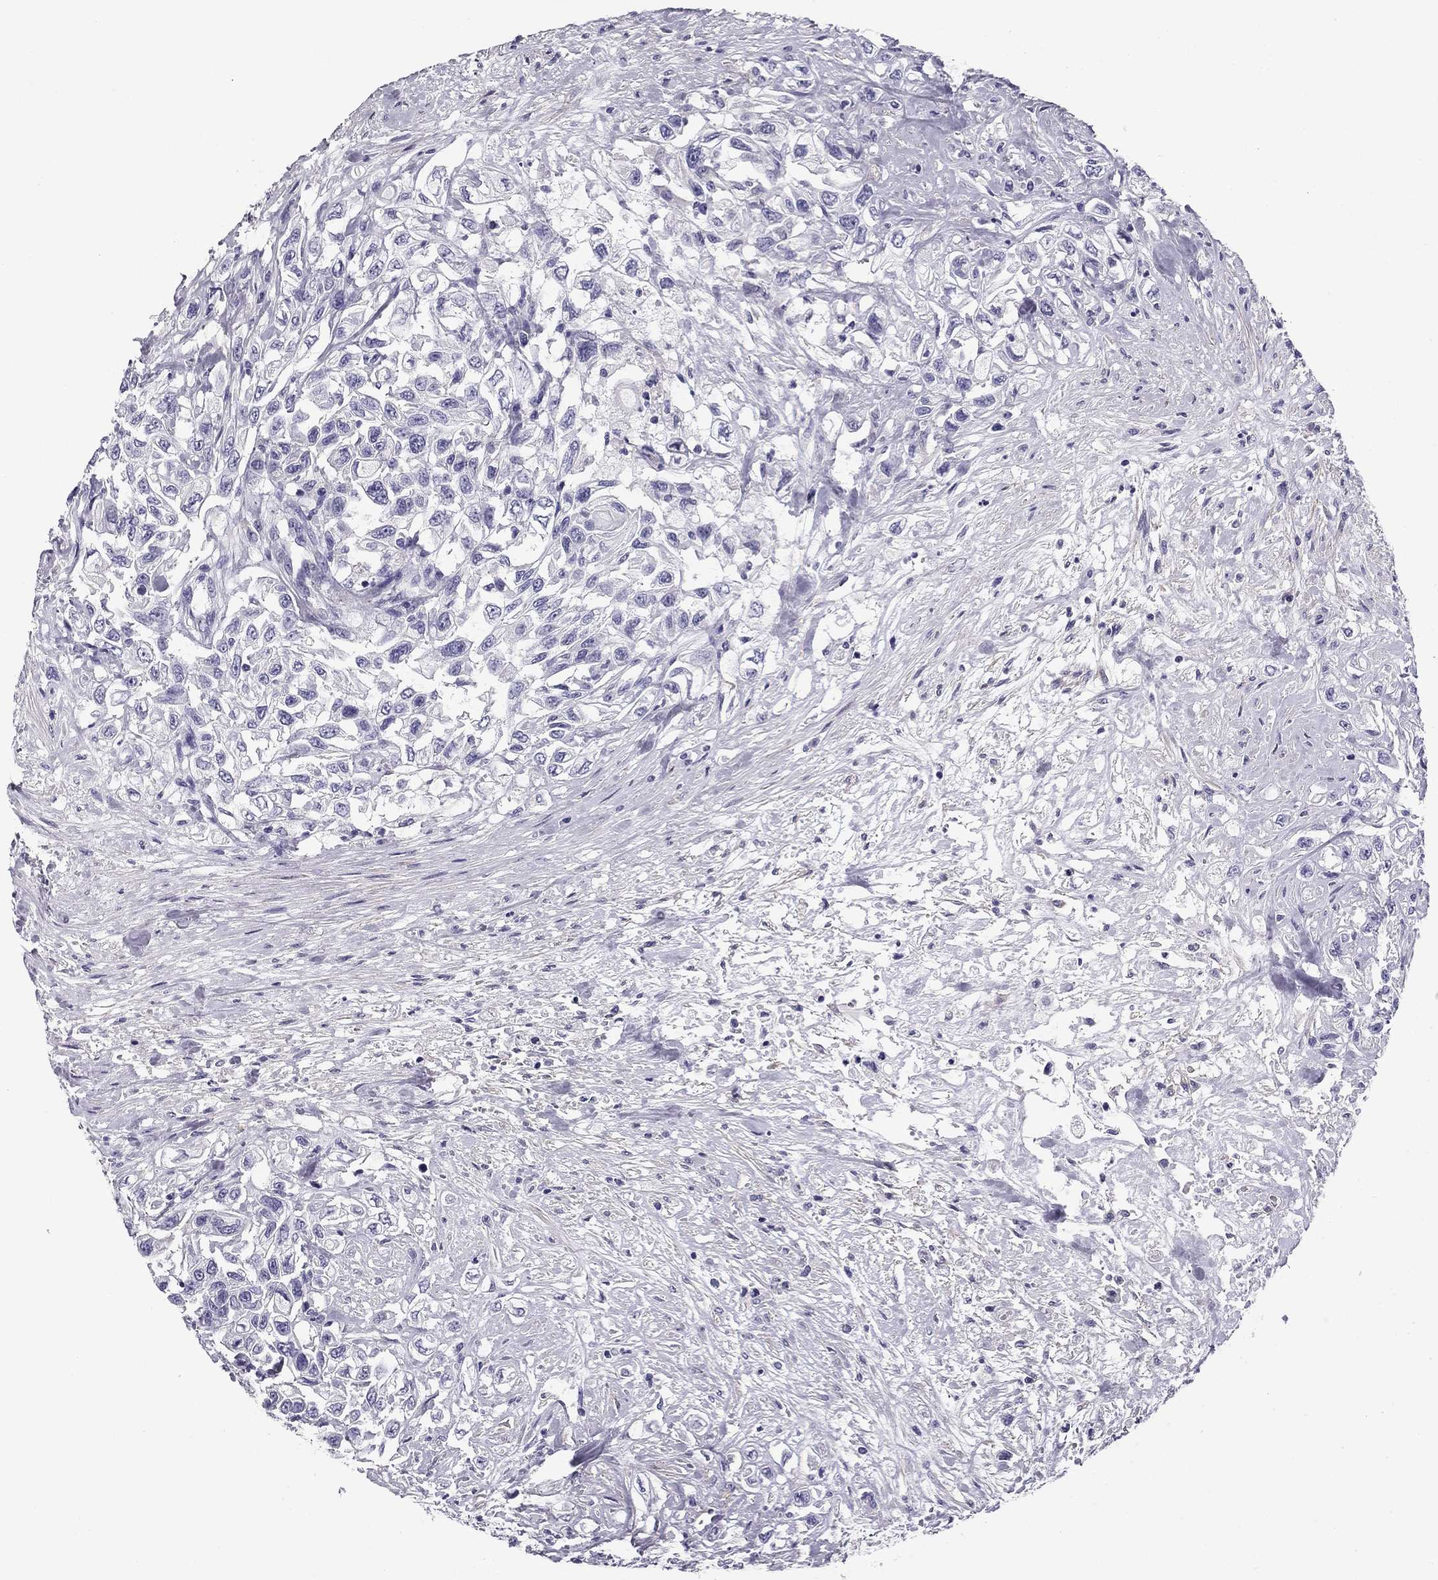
{"staining": {"intensity": "negative", "quantity": "none", "location": "none"}, "tissue": "urothelial cancer", "cell_type": "Tumor cells", "image_type": "cancer", "snomed": [{"axis": "morphology", "description": "Urothelial carcinoma, High grade"}, {"axis": "topography", "description": "Urinary bladder"}], "caption": "This is an IHC image of human high-grade urothelial carcinoma. There is no staining in tumor cells.", "gene": "FLNC", "patient": {"sex": "female", "age": 56}}